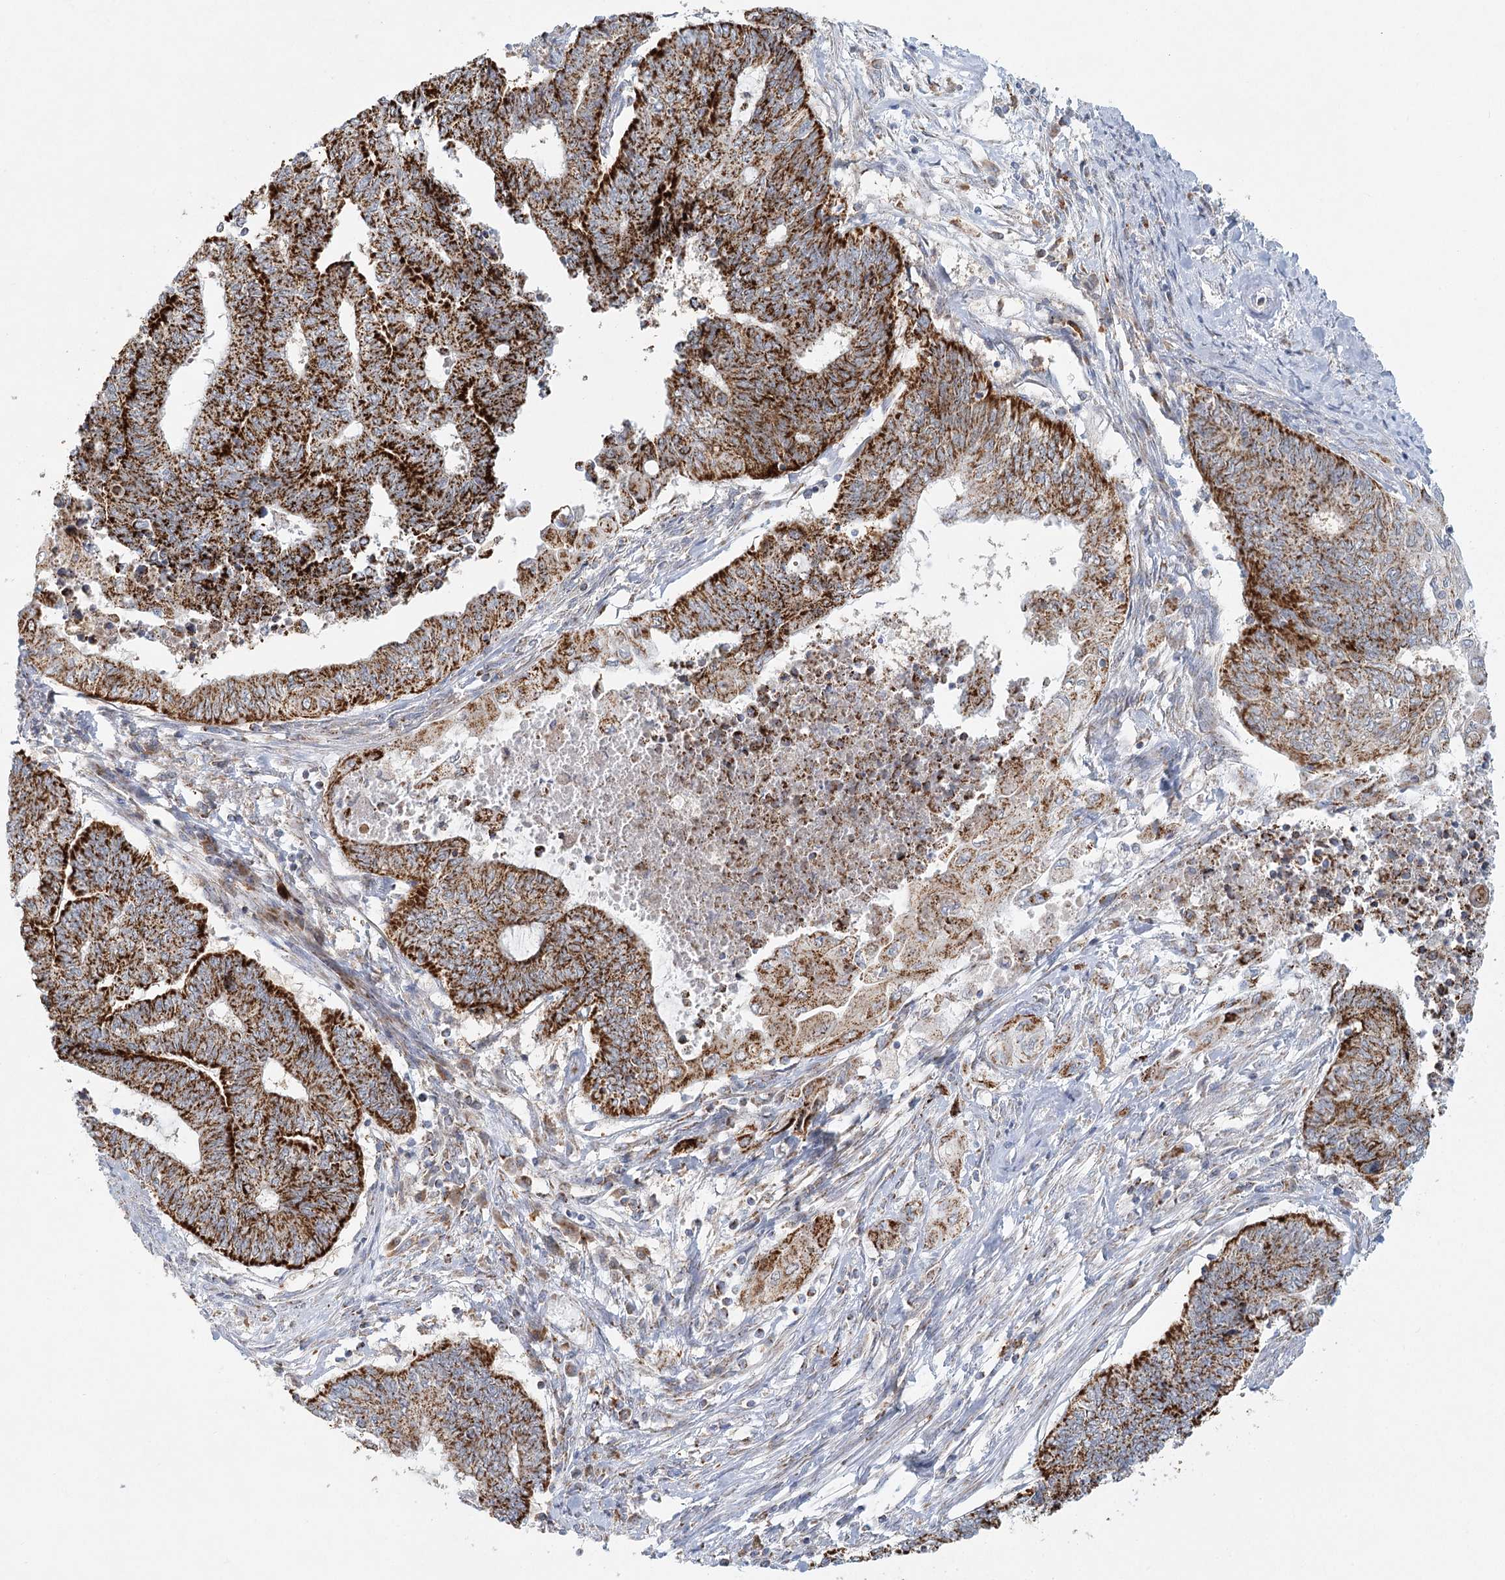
{"staining": {"intensity": "strong", "quantity": ">75%", "location": "cytoplasmic/membranous"}, "tissue": "endometrial cancer", "cell_type": "Tumor cells", "image_type": "cancer", "snomed": [{"axis": "morphology", "description": "Adenocarcinoma, NOS"}, {"axis": "topography", "description": "Uterus"}, {"axis": "topography", "description": "Endometrium"}], "caption": "Protein staining by immunohistochemistry (IHC) exhibits strong cytoplasmic/membranous expression in approximately >75% of tumor cells in endometrial adenocarcinoma. (Brightfield microscopy of DAB IHC at high magnification).", "gene": "TAS1R1", "patient": {"sex": "female", "age": 70}}